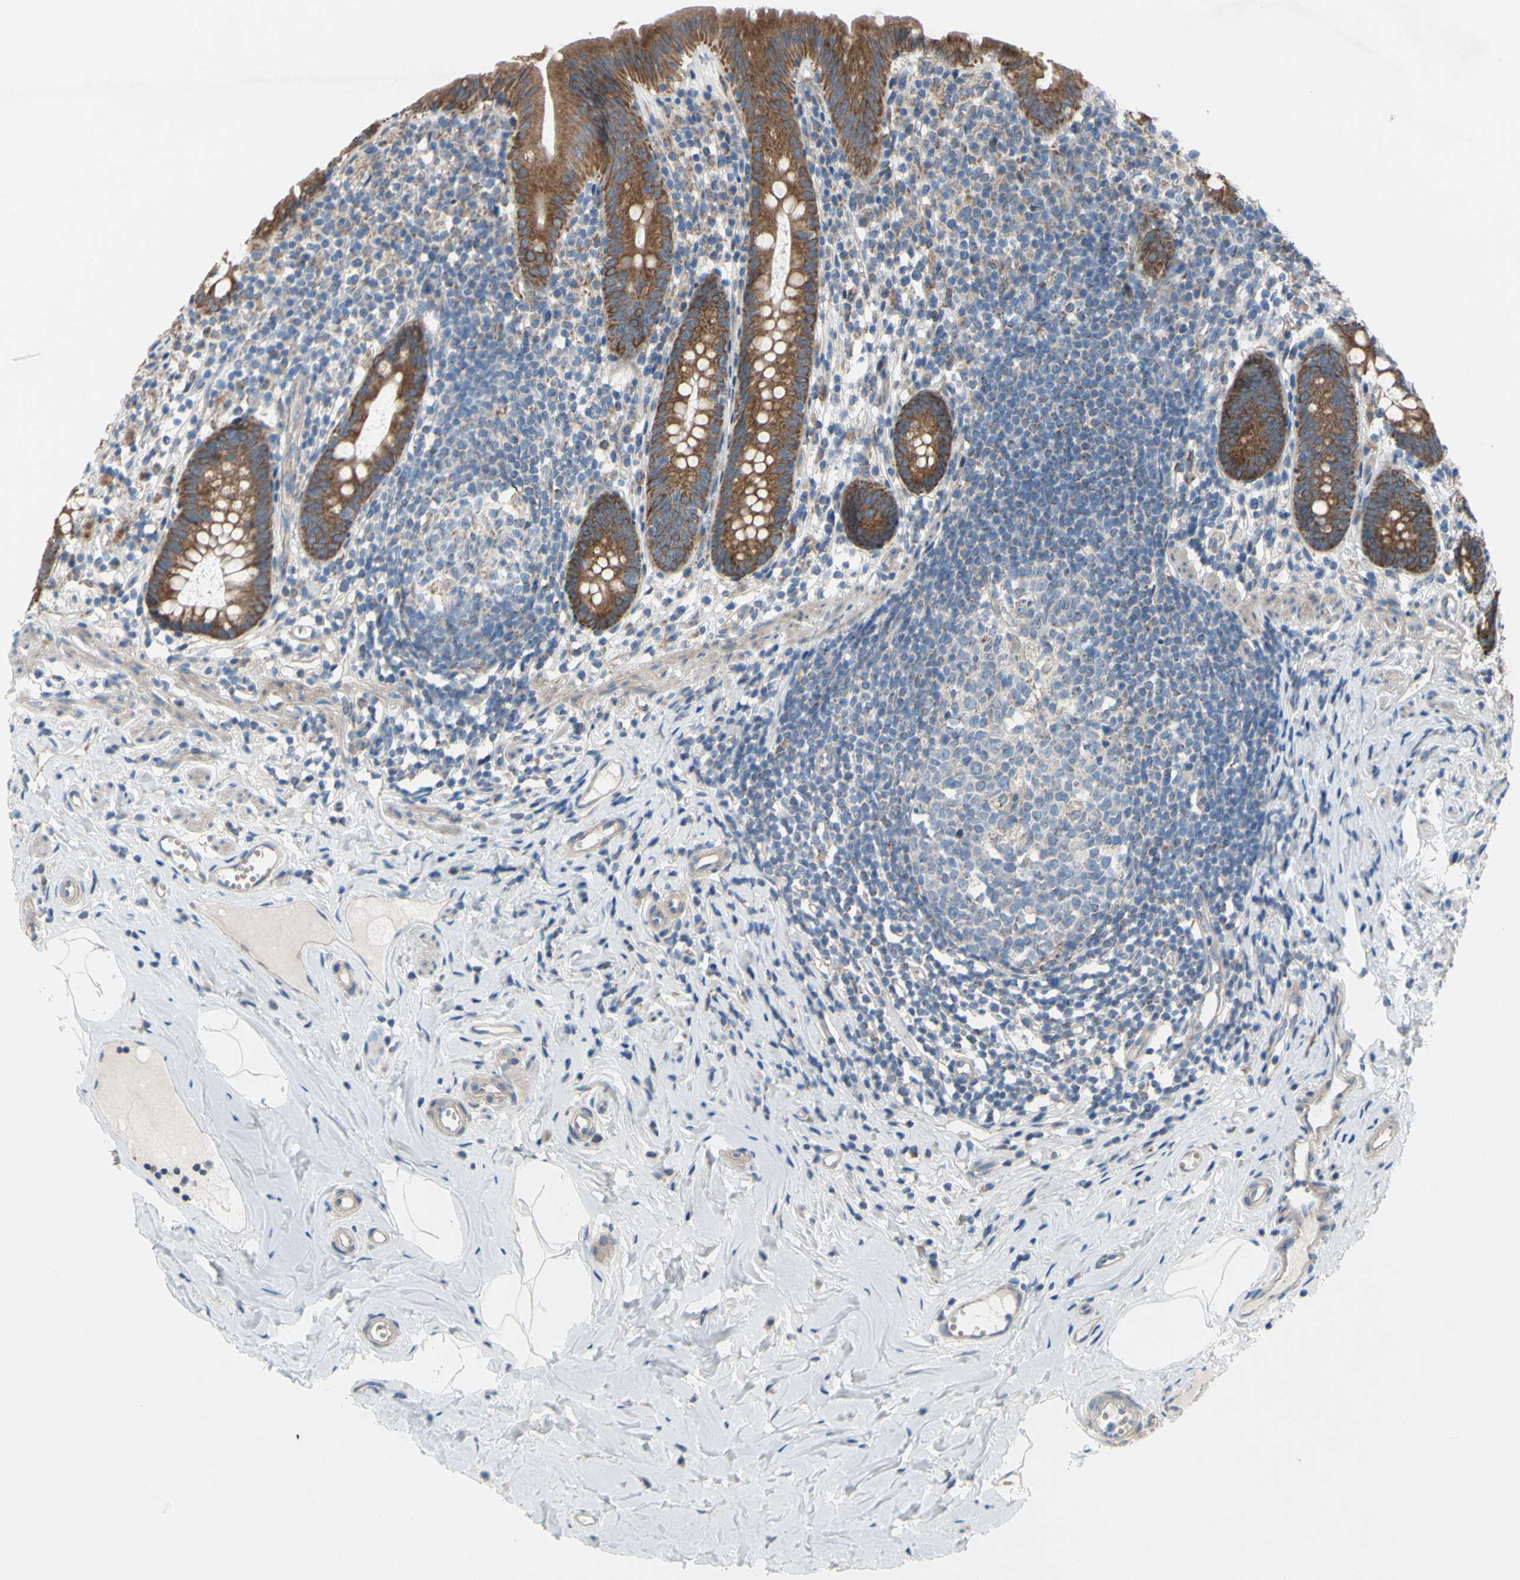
{"staining": {"intensity": "strong", "quantity": ">75%", "location": "cytoplasmic/membranous"}, "tissue": "appendix", "cell_type": "Glandular cells", "image_type": "normal", "snomed": [{"axis": "morphology", "description": "Normal tissue, NOS"}, {"axis": "topography", "description": "Appendix"}], "caption": "This image reveals immunohistochemistry (IHC) staining of unremarkable human appendix, with high strong cytoplasmic/membranous positivity in about >75% of glandular cells.", "gene": "GRAMD2B", "patient": {"sex": "male", "age": 52}}